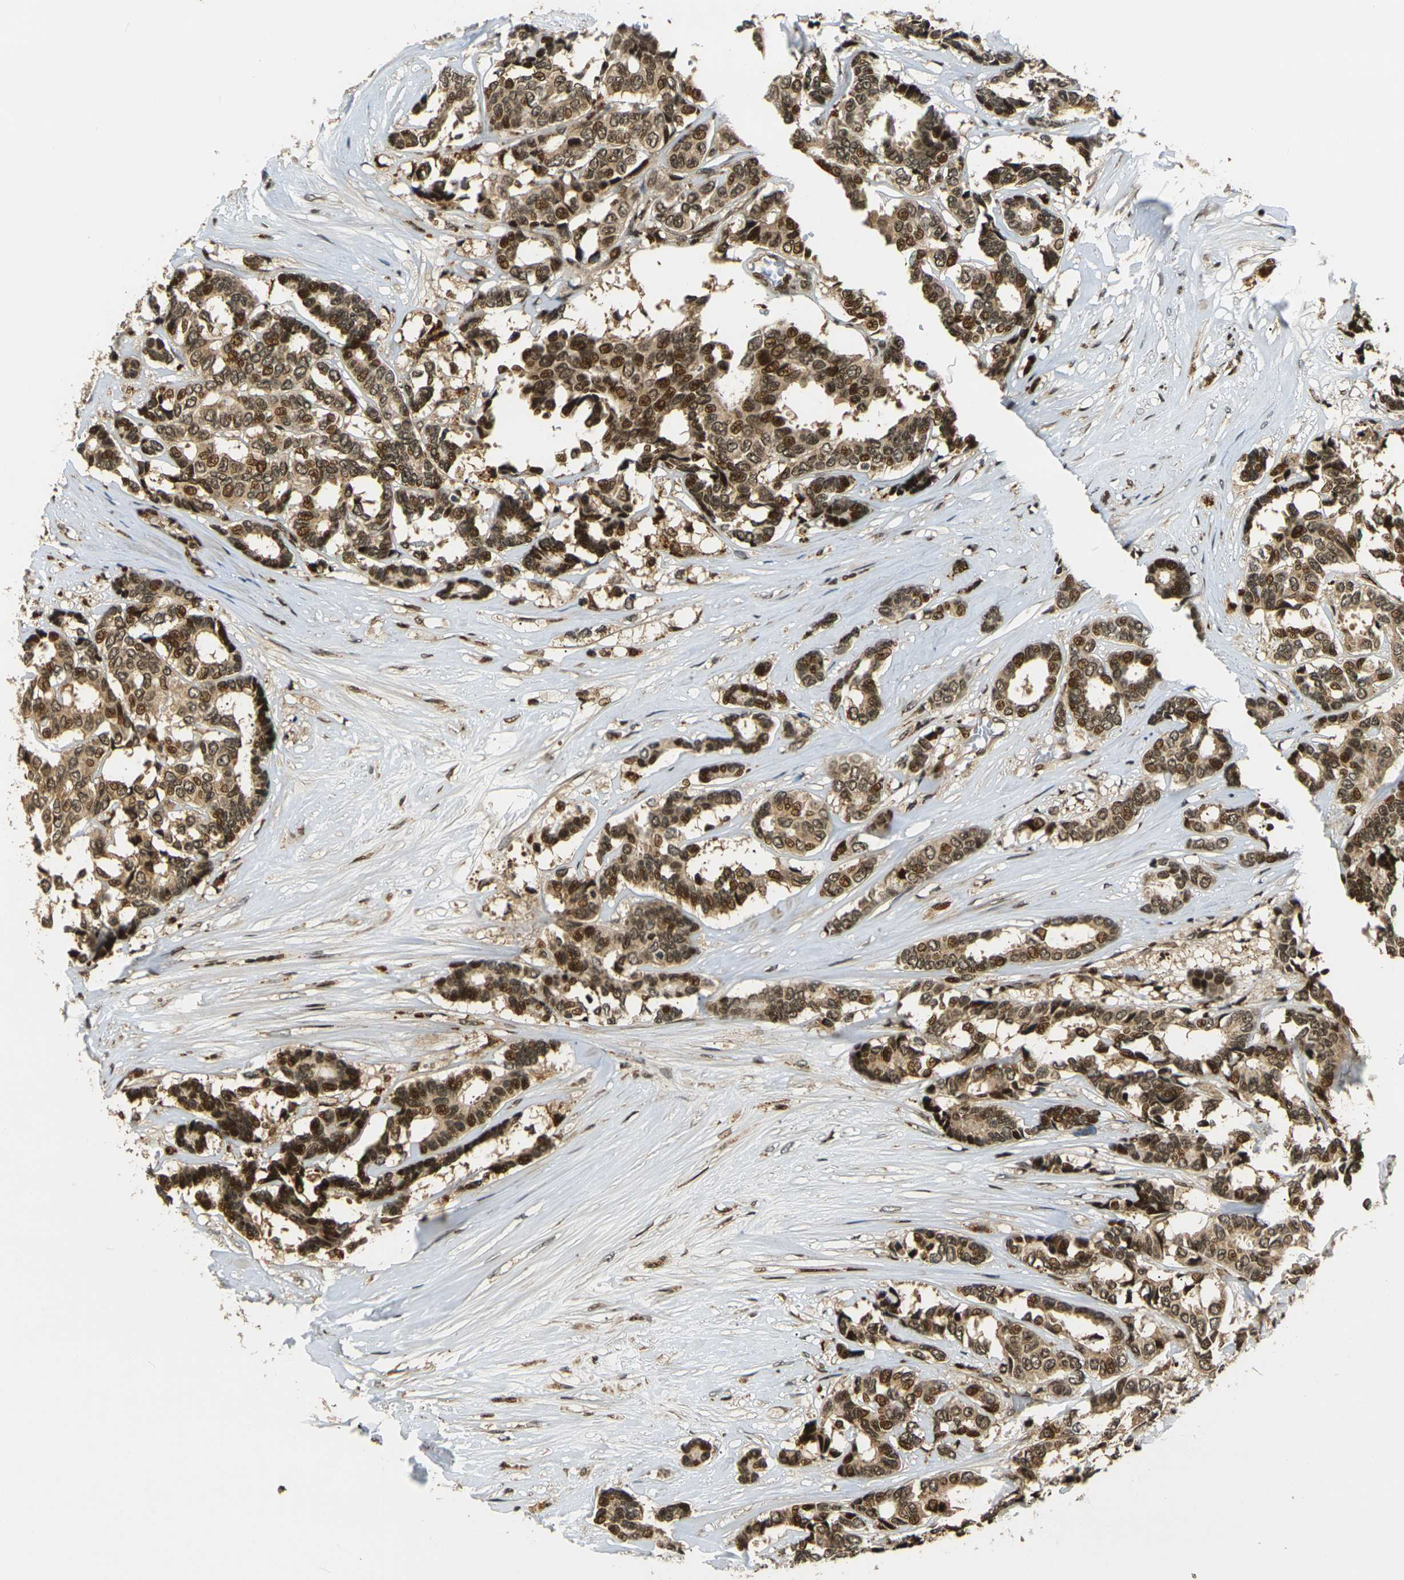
{"staining": {"intensity": "strong", "quantity": ">75%", "location": "cytoplasmic/membranous,nuclear"}, "tissue": "breast cancer", "cell_type": "Tumor cells", "image_type": "cancer", "snomed": [{"axis": "morphology", "description": "Duct carcinoma"}, {"axis": "topography", "description": "Breast"}], "caption": "Protein expression analysis of human breast cancer reveals strong cytoplasmic/membranous and nuclear positivity in about >75% of tumor cells. (brown staining indicates protein expression, while blue staining denotes nuclei).", "gene": "ACTL6A", "patient": {"sex": "female", "age": 87}}